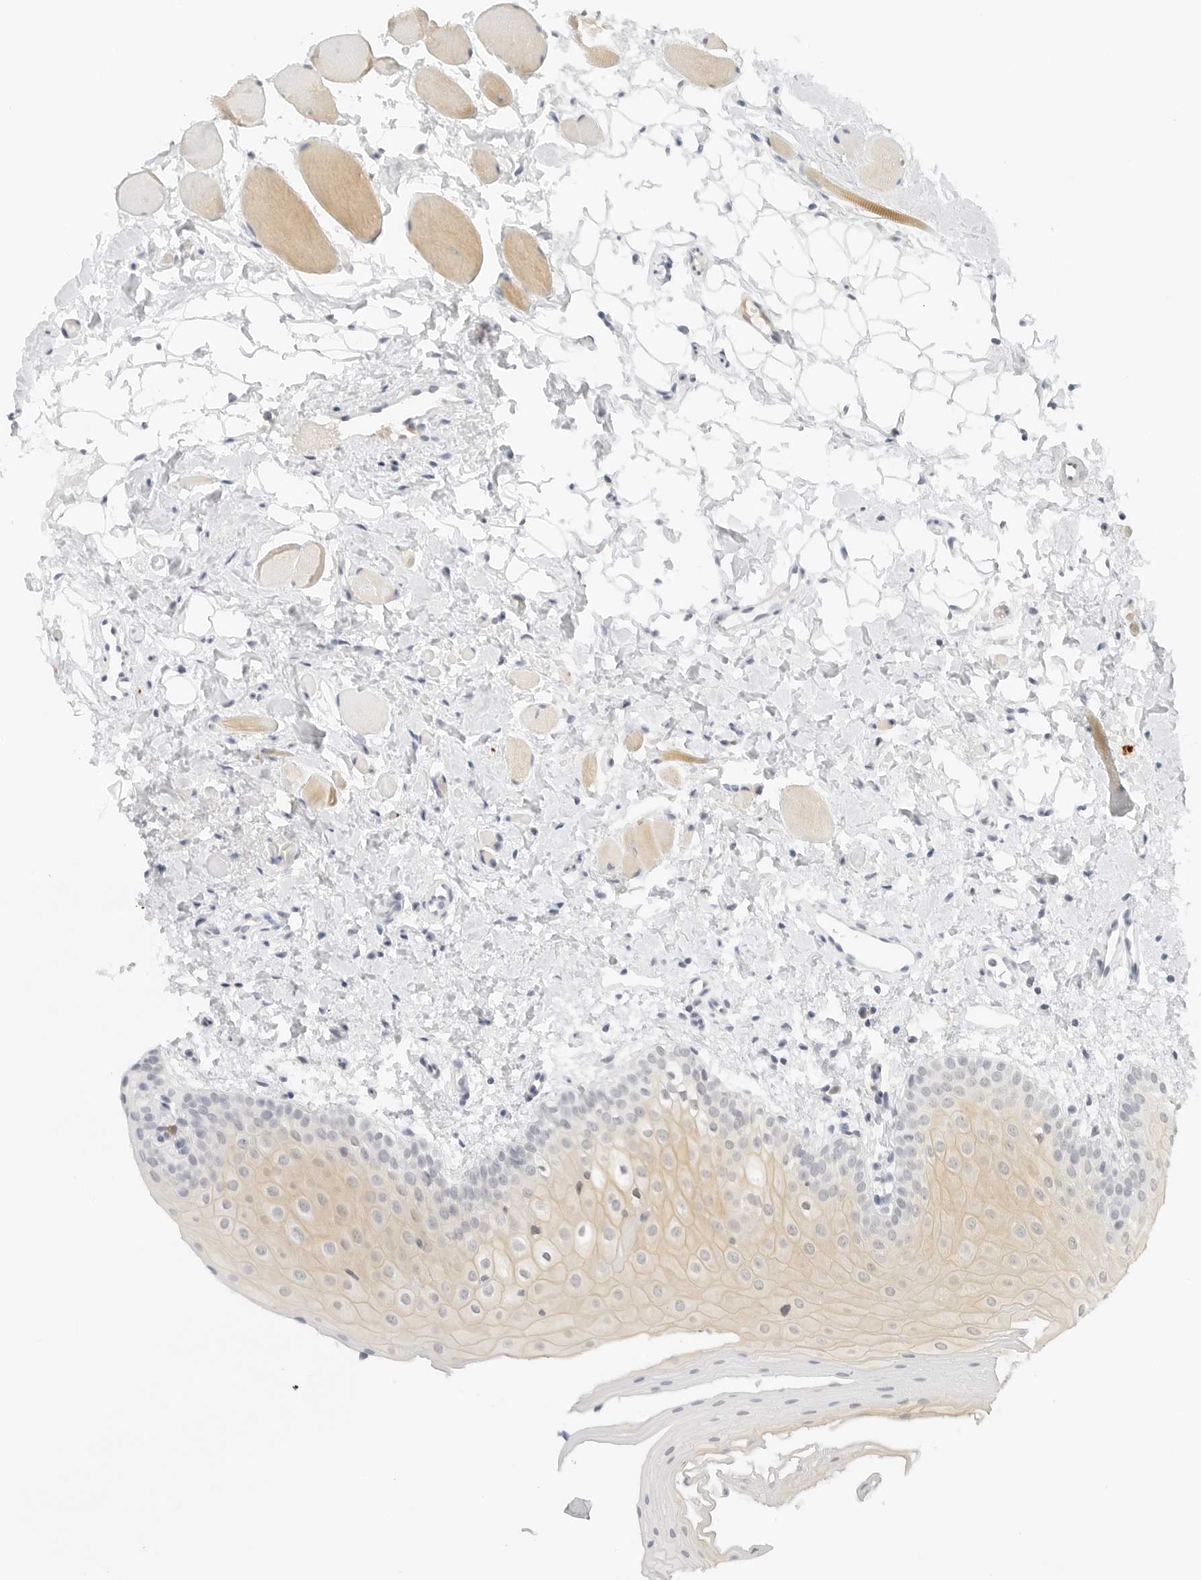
{"staining": {"intensity": "weak", "quantity": "25%-75%", "location": "cytoplasmic/membranous"}, "tissue": "oral mucosa", "cell_type": "Squamous epithelial cells", "image_type": "normal", "snomed": [{"axis": "morphology", "description": "Normal tissue, NOS"}, {"axis": "topography", "description": "Oral tissue"}], "caption": "Normal oral mucosa shows weak cytoplasmic/membranous staining in about 25%-75% of squamous epithelial cells.", "gene": "NEO1", "patient": {"sex": "male", "age": 28}}